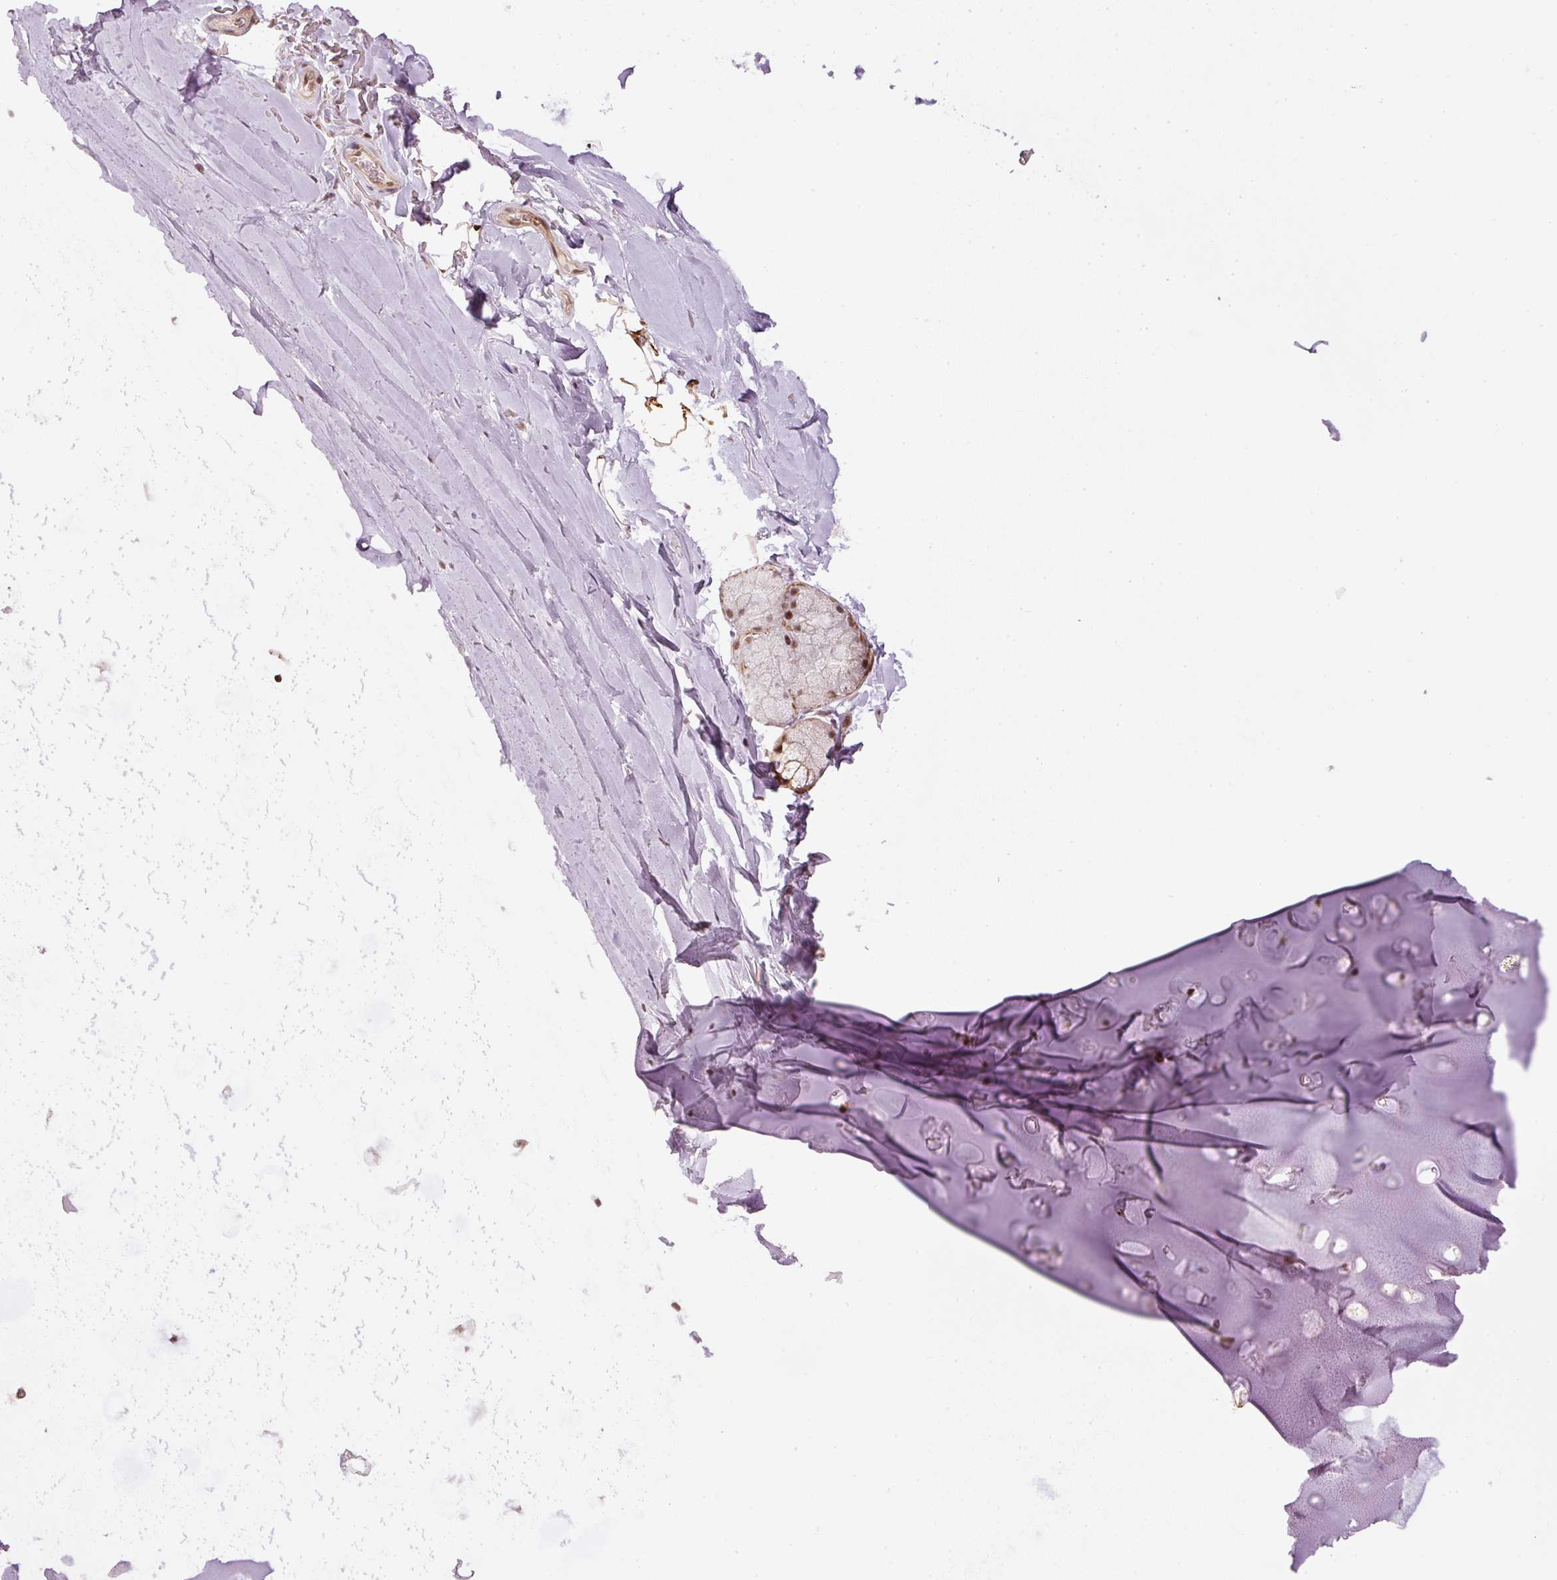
{"staining": {"intensity": "moderate", "quantity": "<25%", "location": "nuclear"}, "tissue": "soft tissue", "cell_type": "Chondrocytes", "image_type": "normal", "snomed": [{"axis": "morphology", "description": "Normal tissue, NOS"}, {"axis": "morphology", "description": "Squamous cell carcinoma, NOS"}, {"axis": "topography", "description": "Bronchus"}, {"axis": "topography", "description": "Lung"}], "caption": "Moderate nuclear staining is seen in approximately <25% of chondrocytes in unremarkable soft tissue.", "gene": "THOC6", "patient": {"sex": "female", "age": 70}}